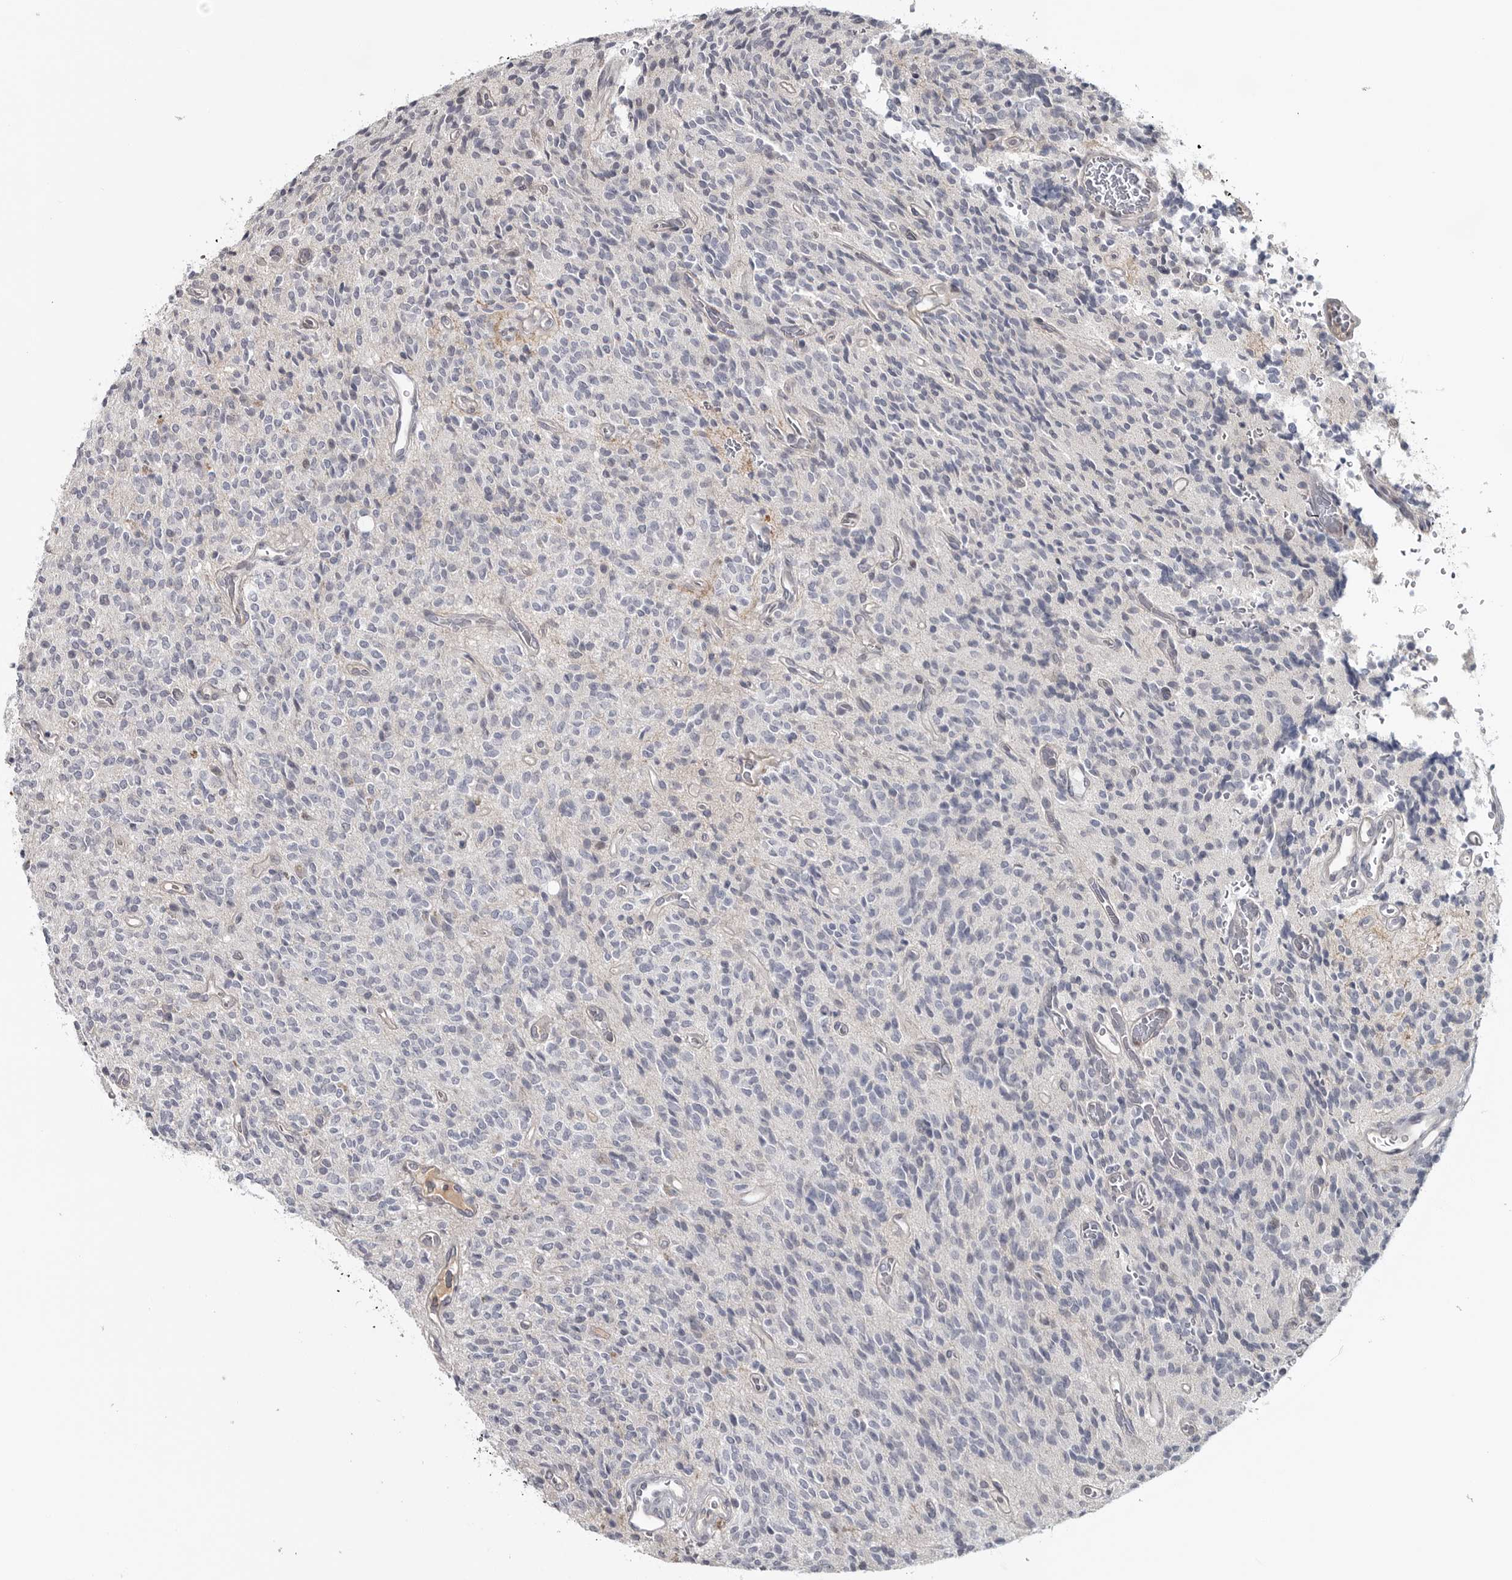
{"staining": {"intensity": "negative", "quantity": "none", "location": "none"}, "tissue": "glioma", "cell_type": "Tumor cells", "image_type": "cancer", "snomed": [{"axis": "morphology", "description": "Glioma, malignant, High grade"}, {"axis": "topography", "description": "Brain"}], "caption": "Photomicrograph shows no significant protein positivity in tumor cells of malignant high-grade glioma.", "gene": "ZNF277", "patient": {"sex": "male", "age": 34}}